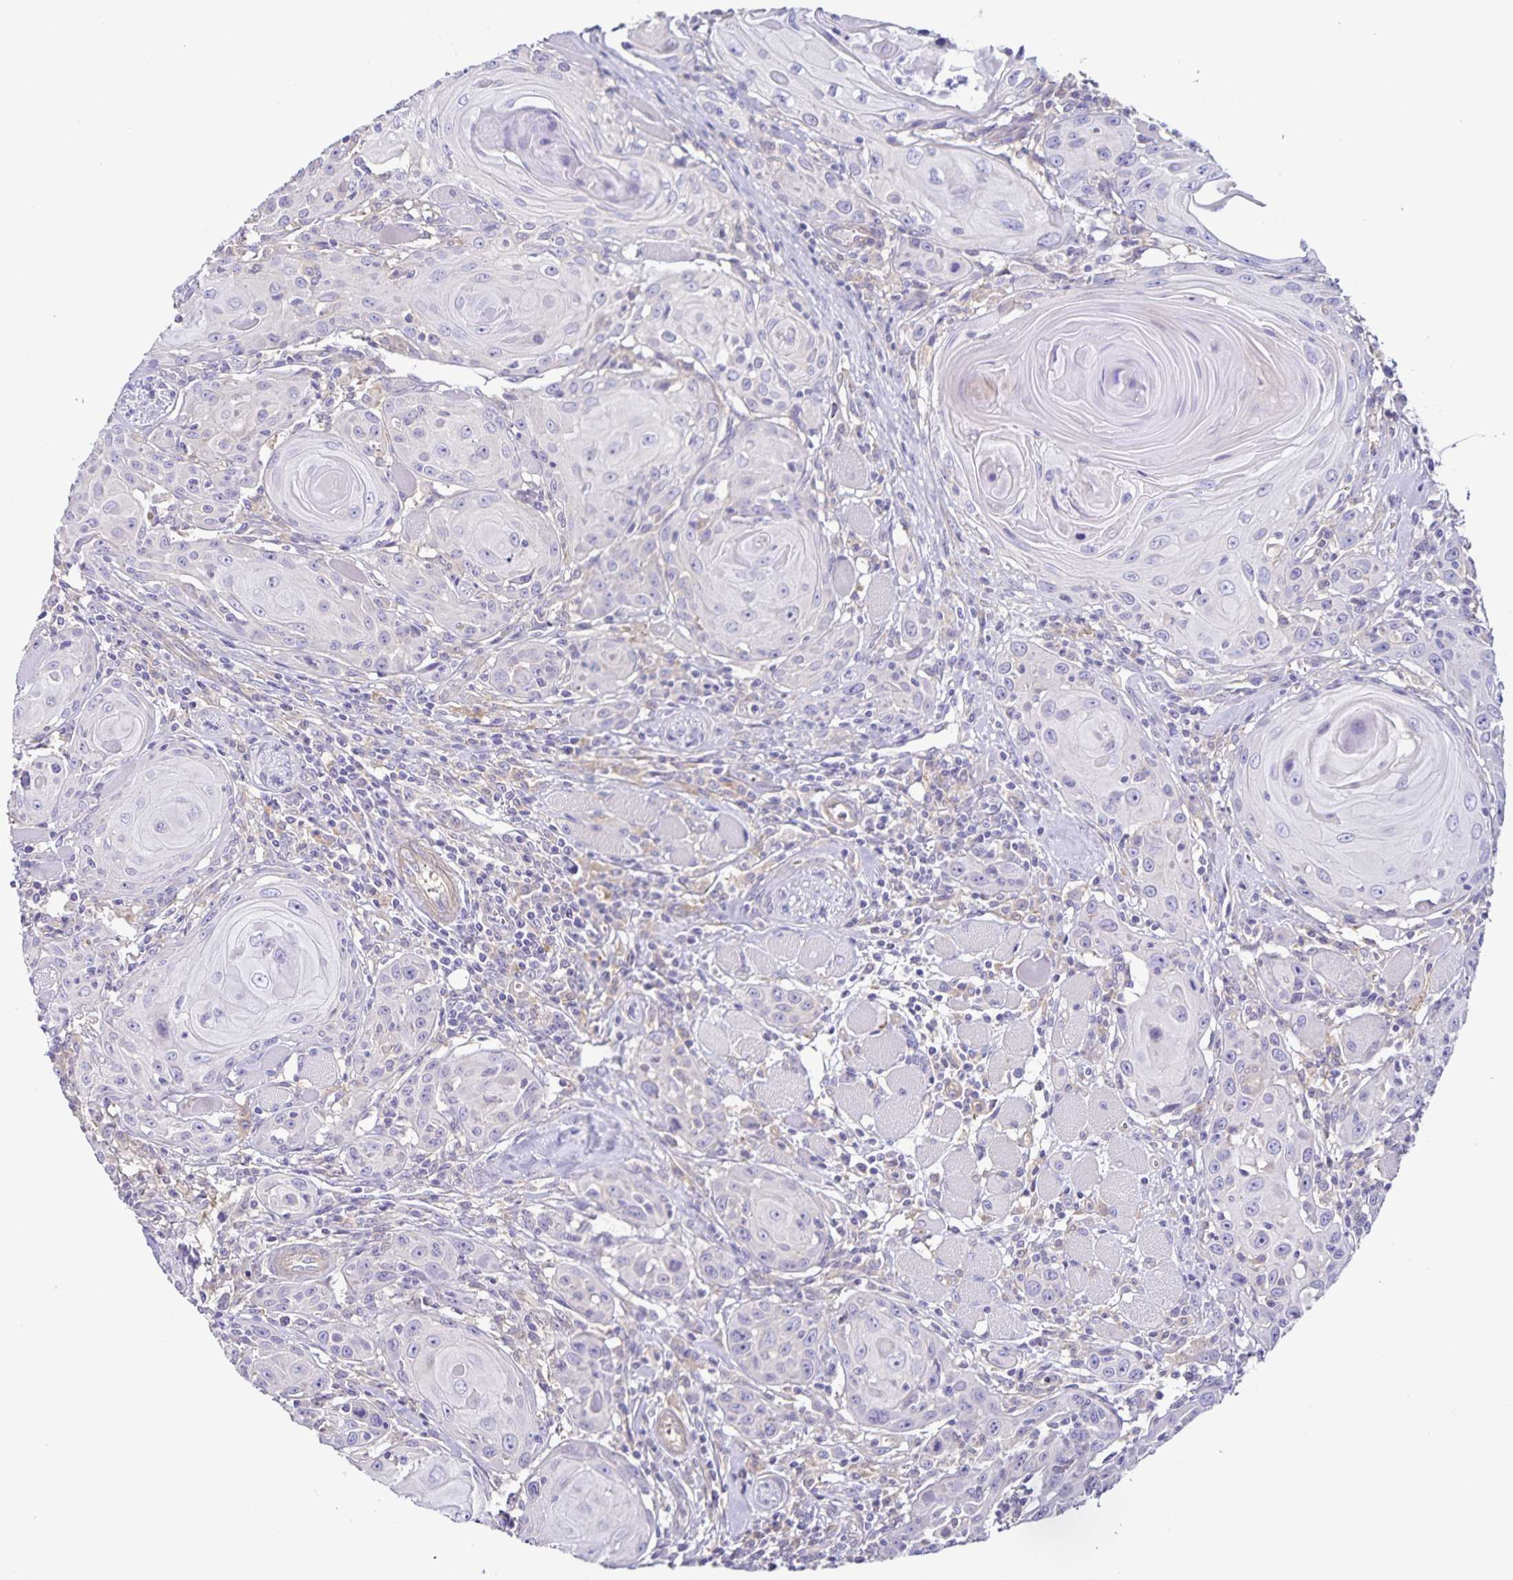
{"staining": {"intensity": "negative", "quantity": "none", "location": "none"}, "tissue": "head and neck cancer", "cell_type": "Tumor cells", "image_type": "cancer", "snomed": [{"axis": "morphology", "description": "Squamous cell carcinoma, NOS"}, {"axis": "topography", "description": "Head-Neck"}], "caption": "A histopathology image of human head and neck cancer (squamous cell carcinoma) is negative for staining in tumor cells. (DAB immunohistochemistry (IHC), high magnification).", "gene": "BOLL", "patient": {"sex": "female", "age": 80}}